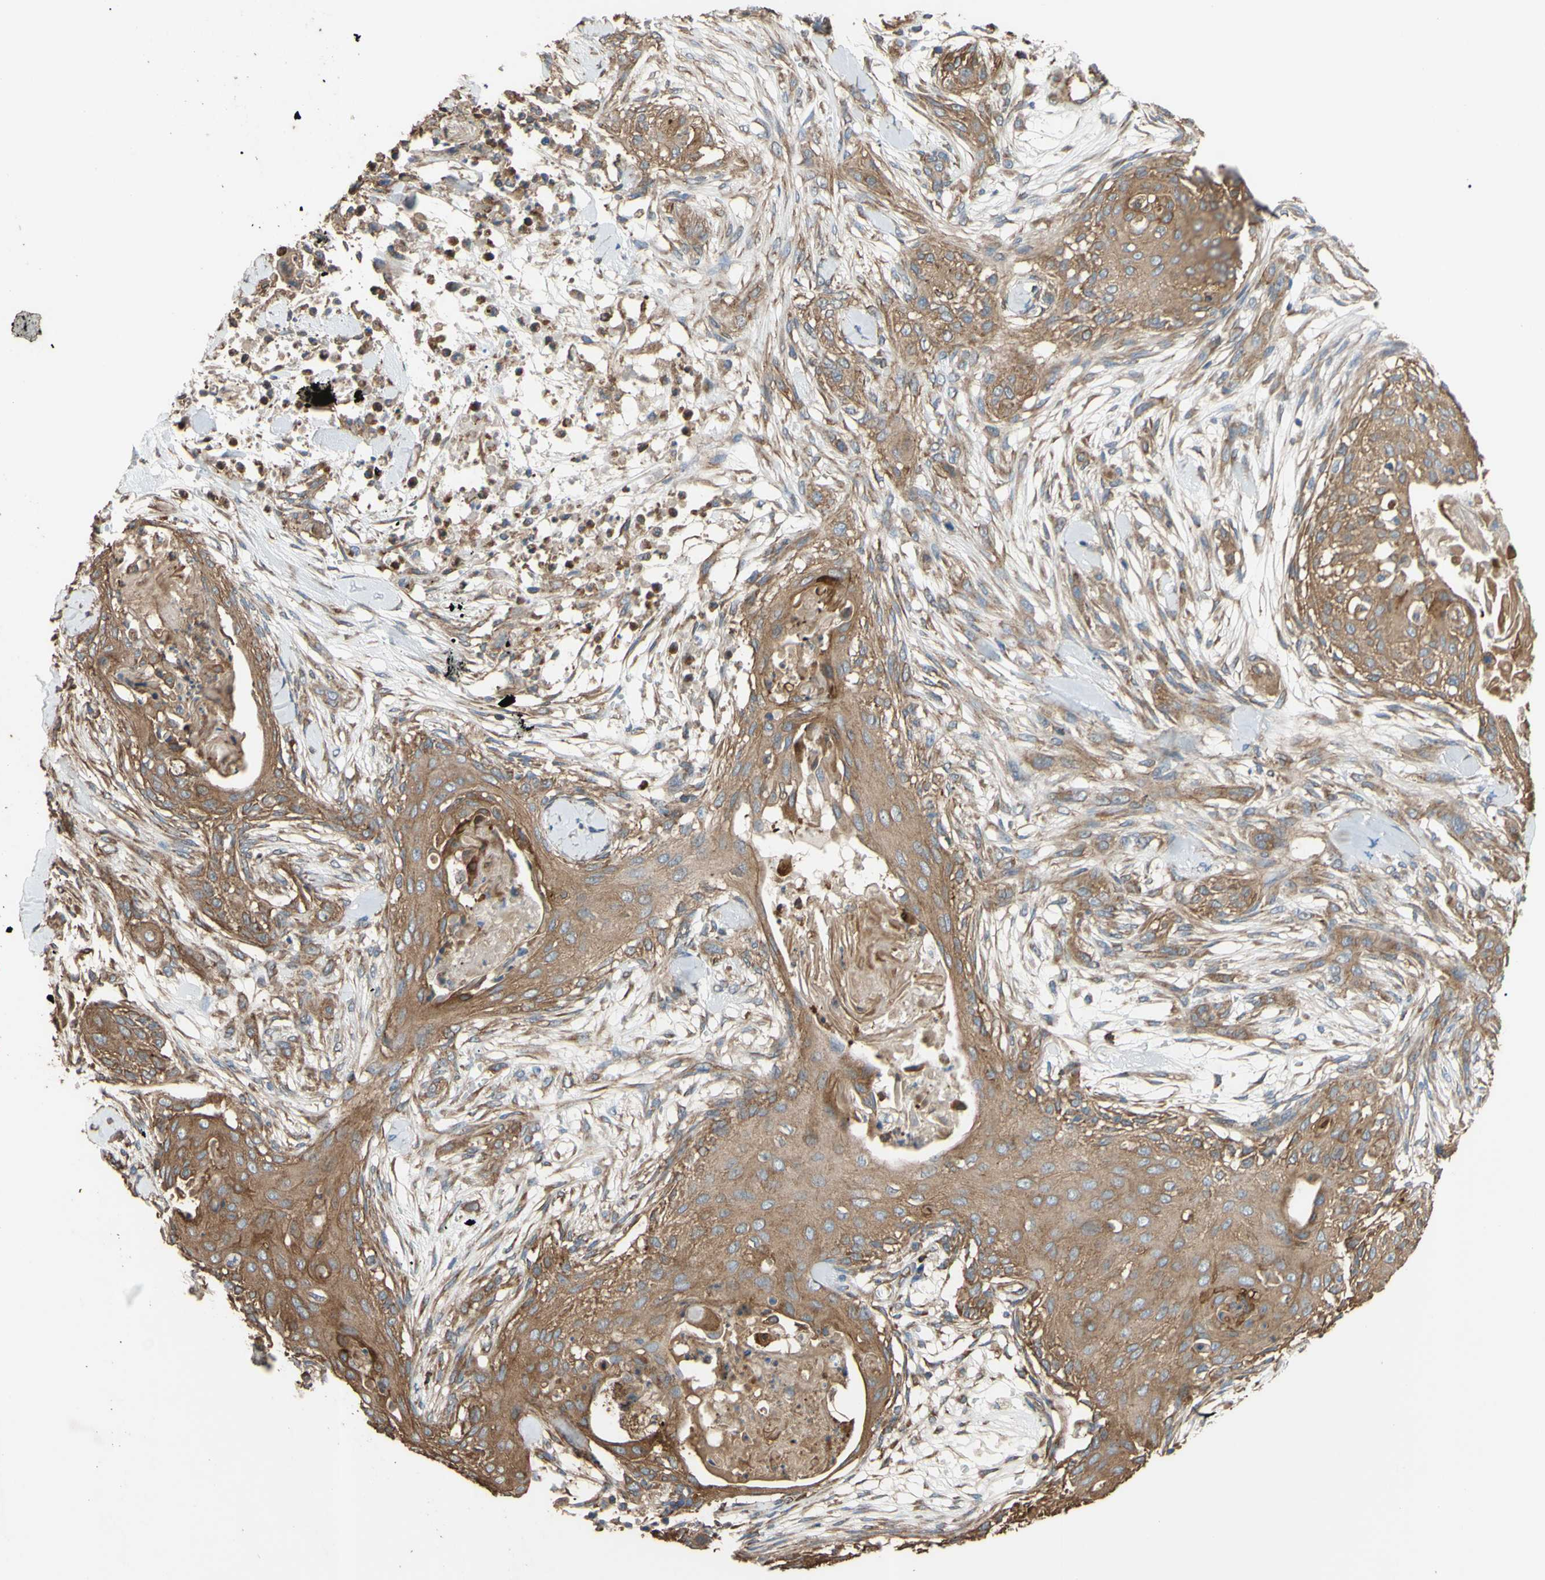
{"staining": {"intensity": "moderate", "quantity": ">75%", "location": "cytoplasmic/membranous"}, "tissue": "skin cancer", "cell_type": "Tumor cells", "image_type": "cancer", "snomed": [{"axis": "morphology", "description": "Squamous cell carcinoma, NOS"}, {"axis": "topography", "description": "Skin"}], "caption": "Protein staining shows moderate cytoplasmic/membranous positivity in about >75% of tumor cells in skin cancer.", "gene": "CTTN", "patient": {"sex": "female", "age": 59}}